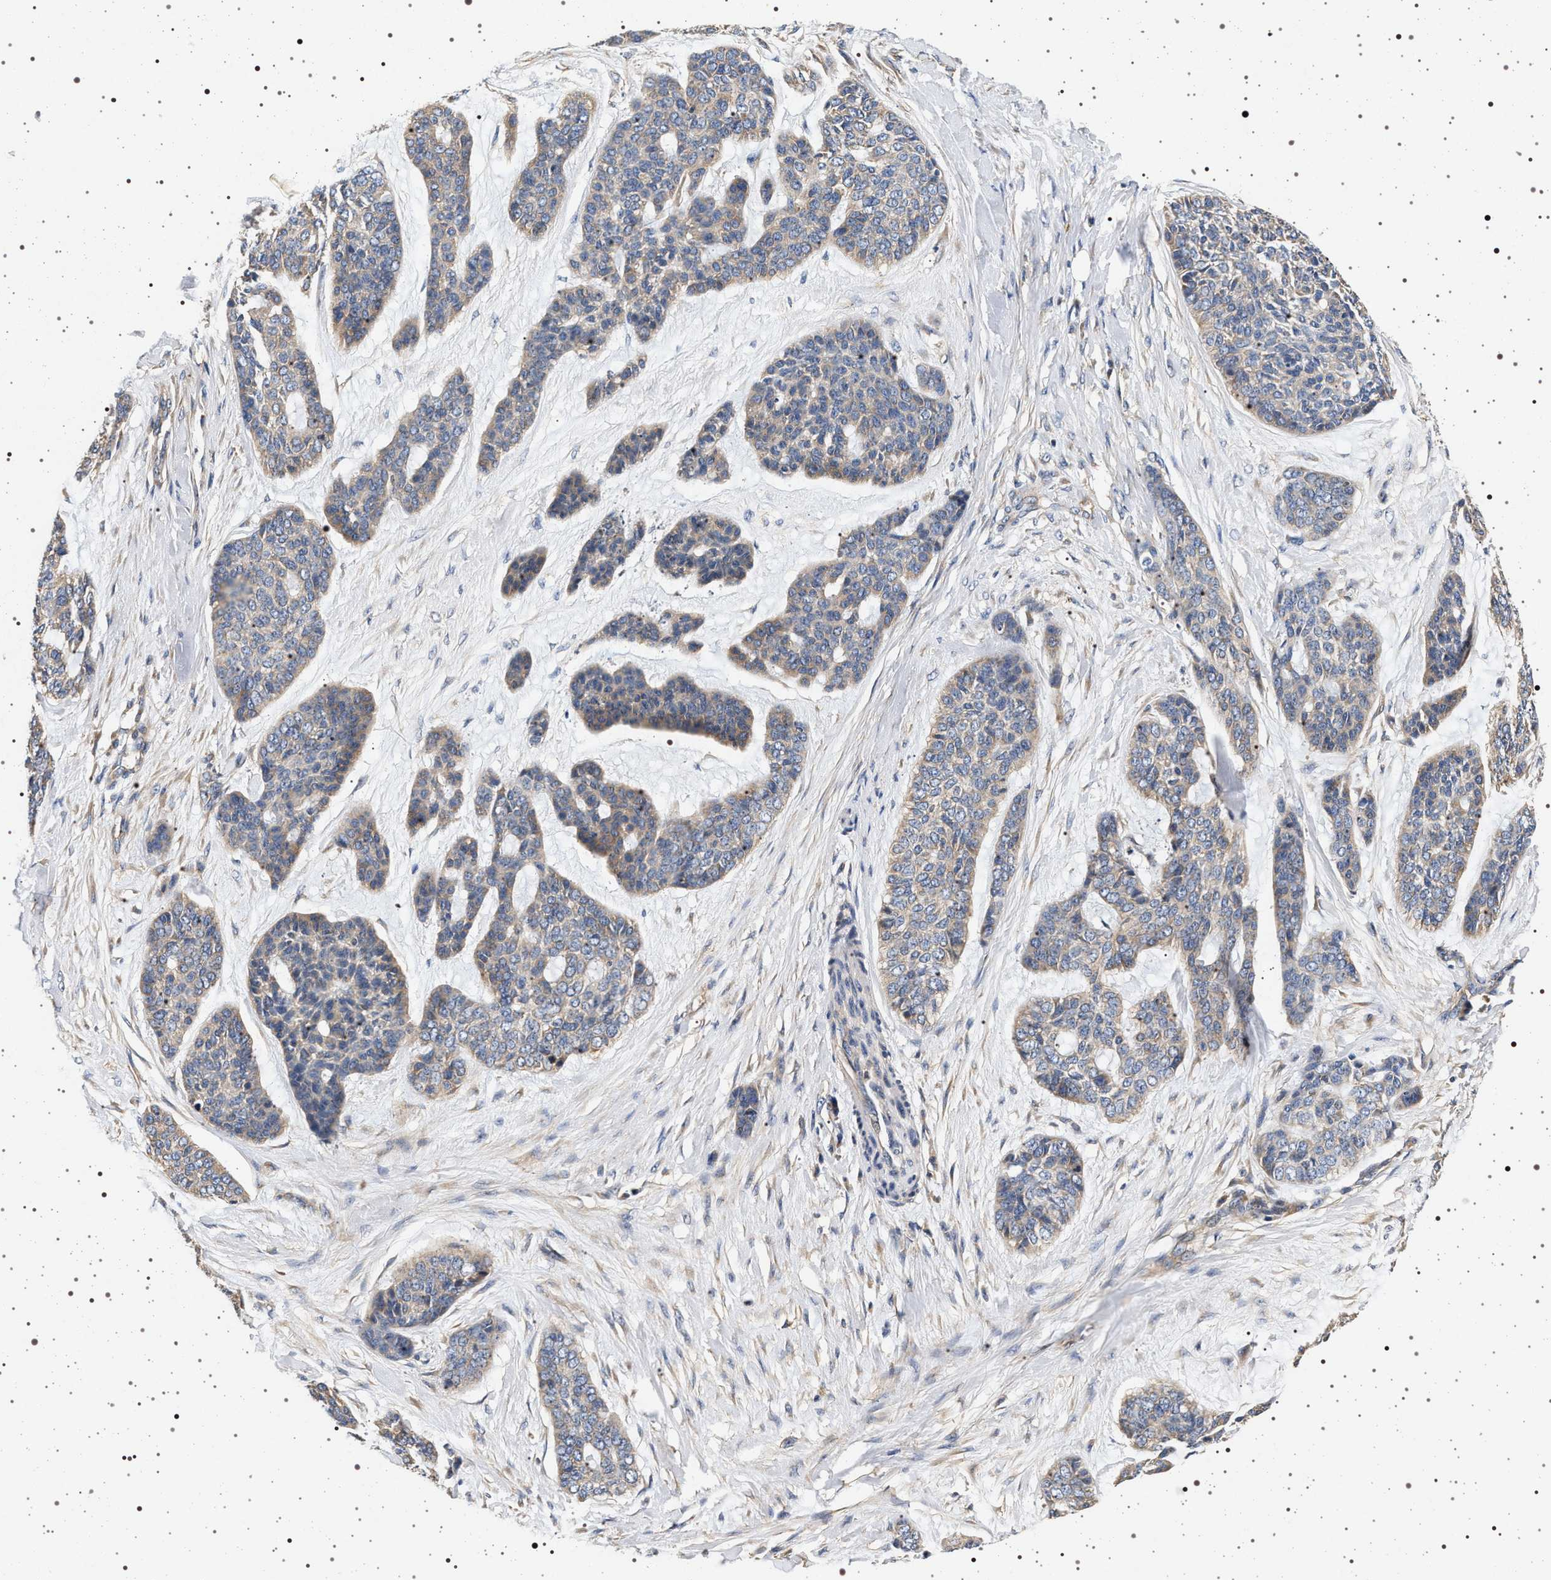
{"staining": {"intensity": "weak", "quantity": "<25%", "location": "cytoplasmic/membranous"}, "tissue": "skin cancer", "cell_type": "Tumor cells", "image_type": "cancer", "snomed": [{"axis": "morphology", "description": "Basal cell carcinoma"}, {"axis": "topography", "description": "Skin"}], "caption": "Immunohistochemistry (IHC) image of neoplastic tissue: skin basal cell carcinoma stained with DAB (3,3'-diaminobenzidine) reveals no significant protein staining in tumor cells.", "gene": "DCBLD2", "patient": {"sex": "female", "age": 64}}